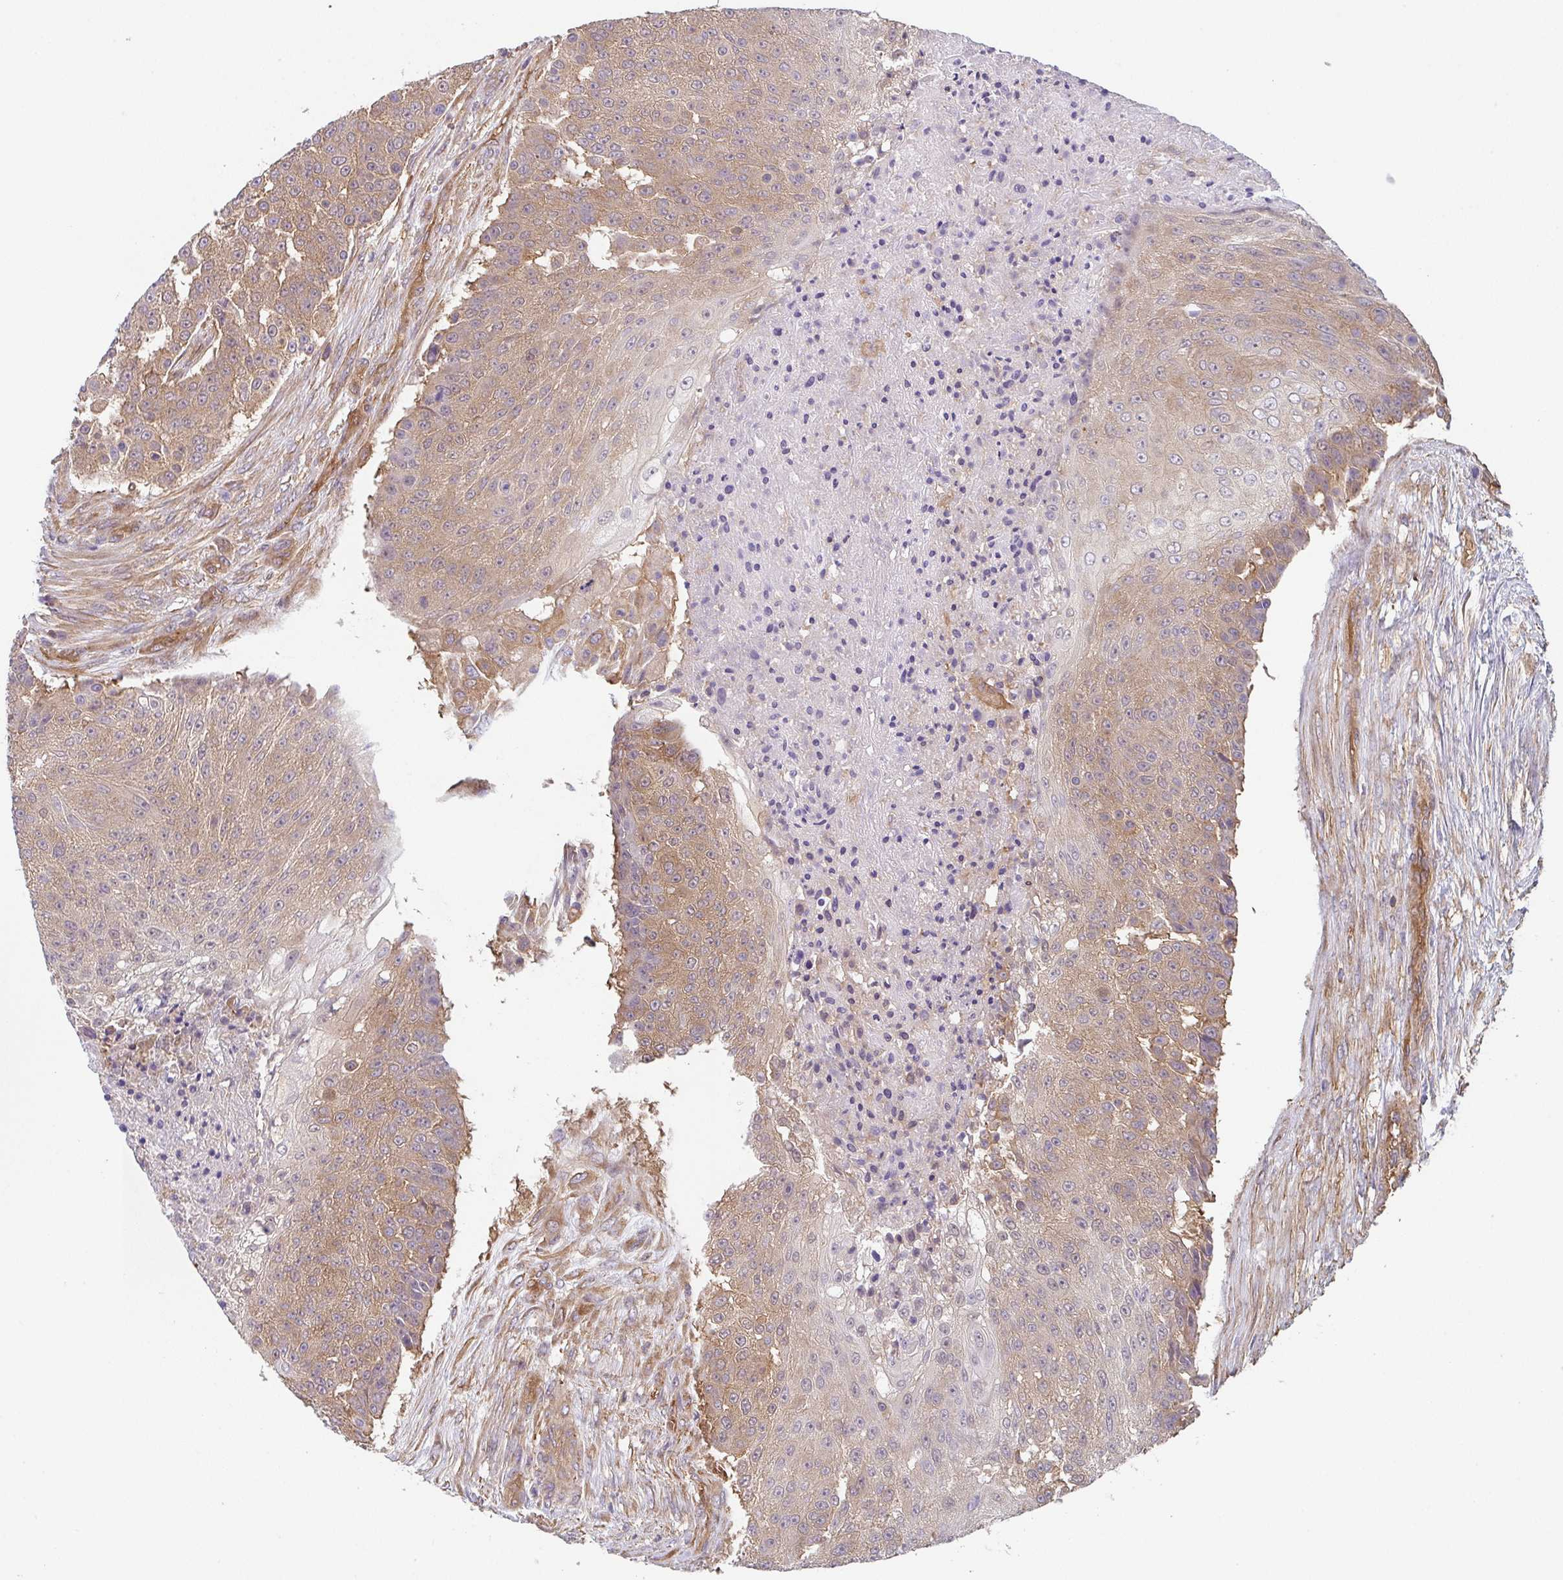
{"staining": {"intensity": "weak", "quantity": "25%-75%", "location": "cytoplasmic/membranous"}, "tissue": "urothelial cancer", "cell_type": "Tumor cells", "image_type": "cancer", "snomed": [{"axis": "morphology", "description": "Urothelial carcinoma, High grade"}, {"axis": "topography", "description": "Urinary bladder"}], "caption": "A brown stain shows weak cytoplasmic/membranous positivity of a protein in urothelial cancer tumor cells.", "gene": "TMEM229A", "patient": {"sex": "female", "age": 63}}